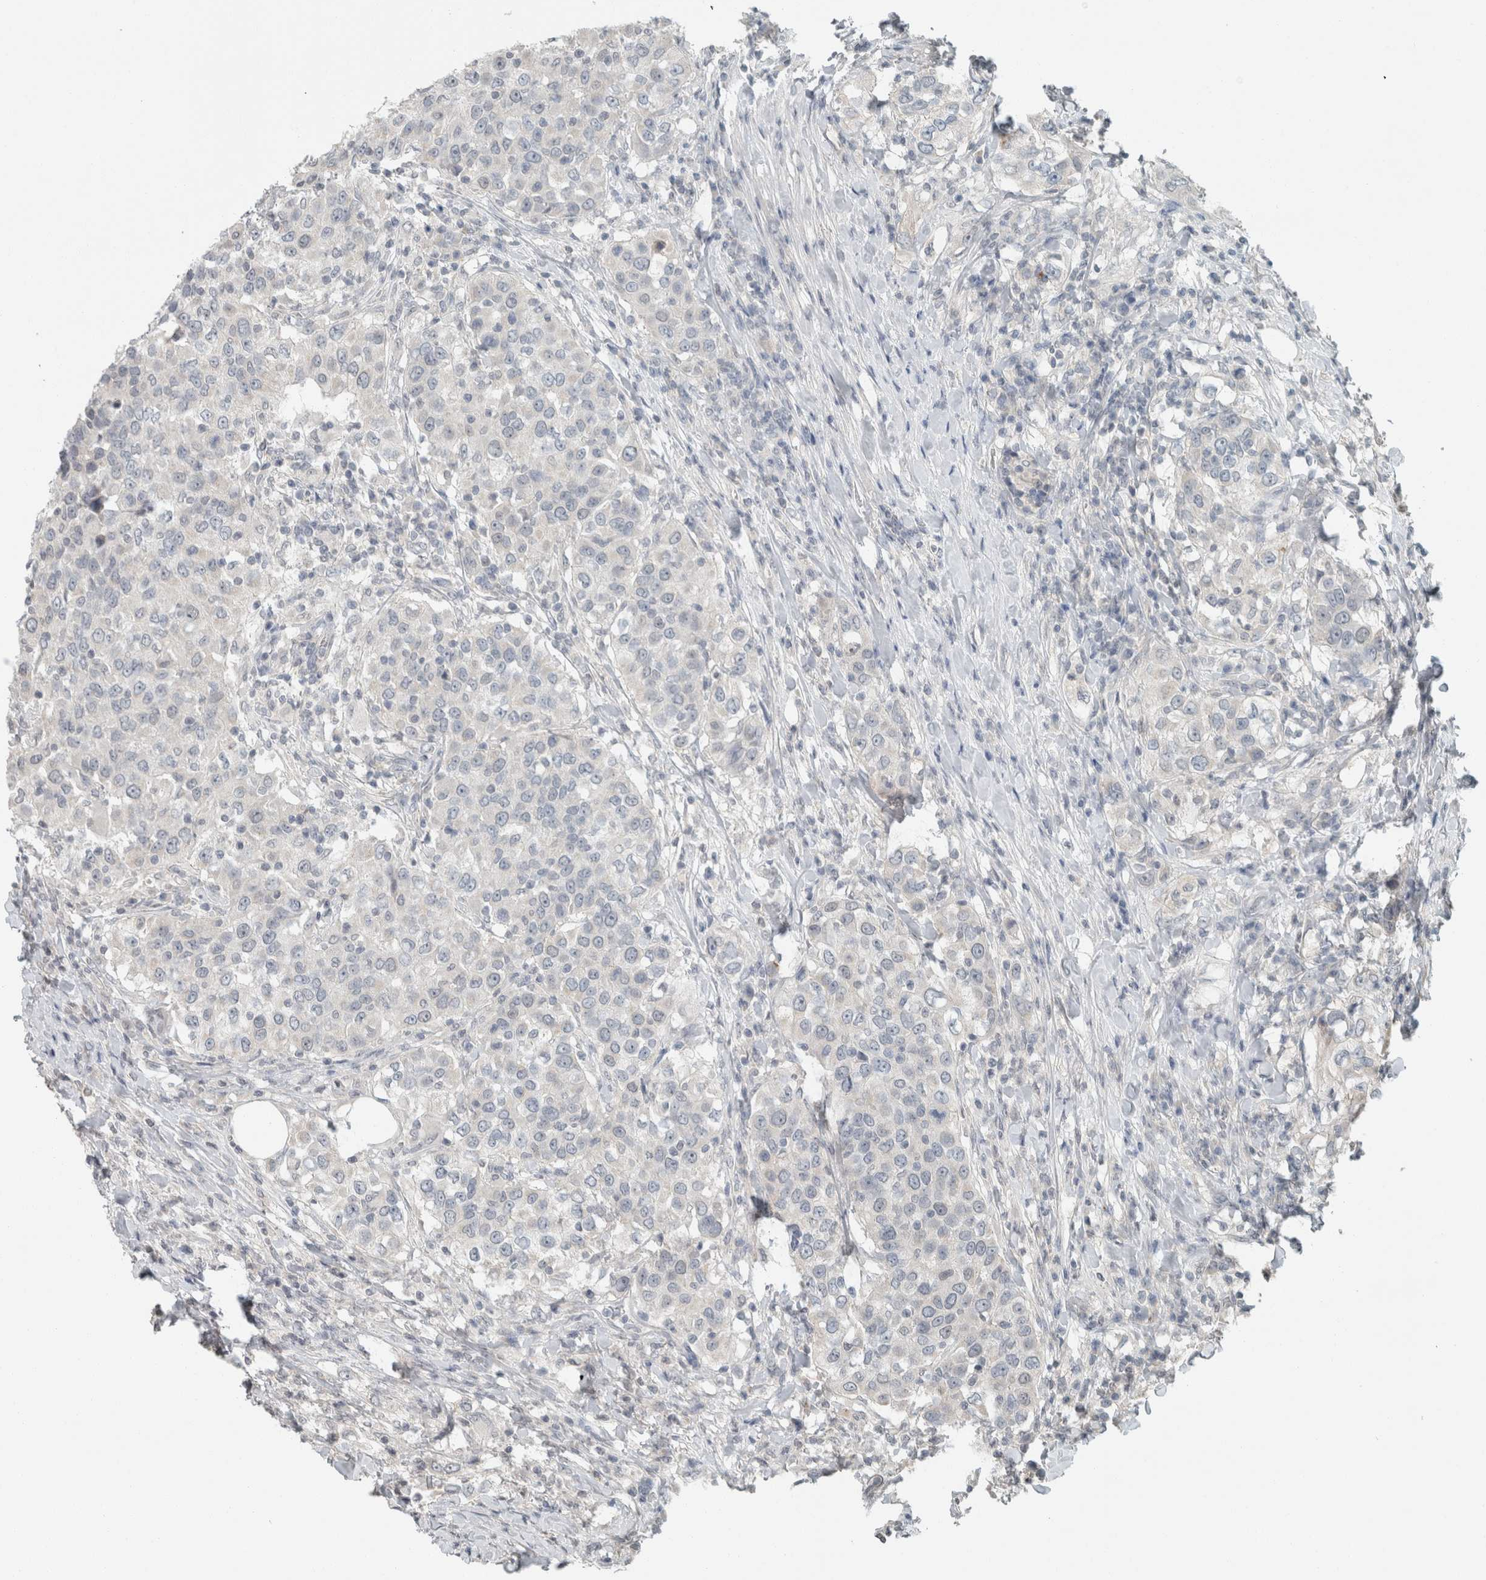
{"staining": {"intensity": "negative", "quantity": "none", "location": "none"}, "tissue": "urothelial cancer", "cell_type": "Tumor cells", "image_type": "cancer", "snomed": [{"axis": "morphology", "description": "Urothelial carcinoma, High grade"}, {"axis": "topography", "description": "Urinary bladder"}], "caption": "Immunohistochemistry (IHC) micrograph of neoplastic tissue: human urothelial carcinoma (high-grade) stained with DAB (3,3'-diaminobenzidine) reveals no significant protein positivity in tumor cells.", "gene": "TRIT1", "patient": {"sex": "female", "age": 80}}